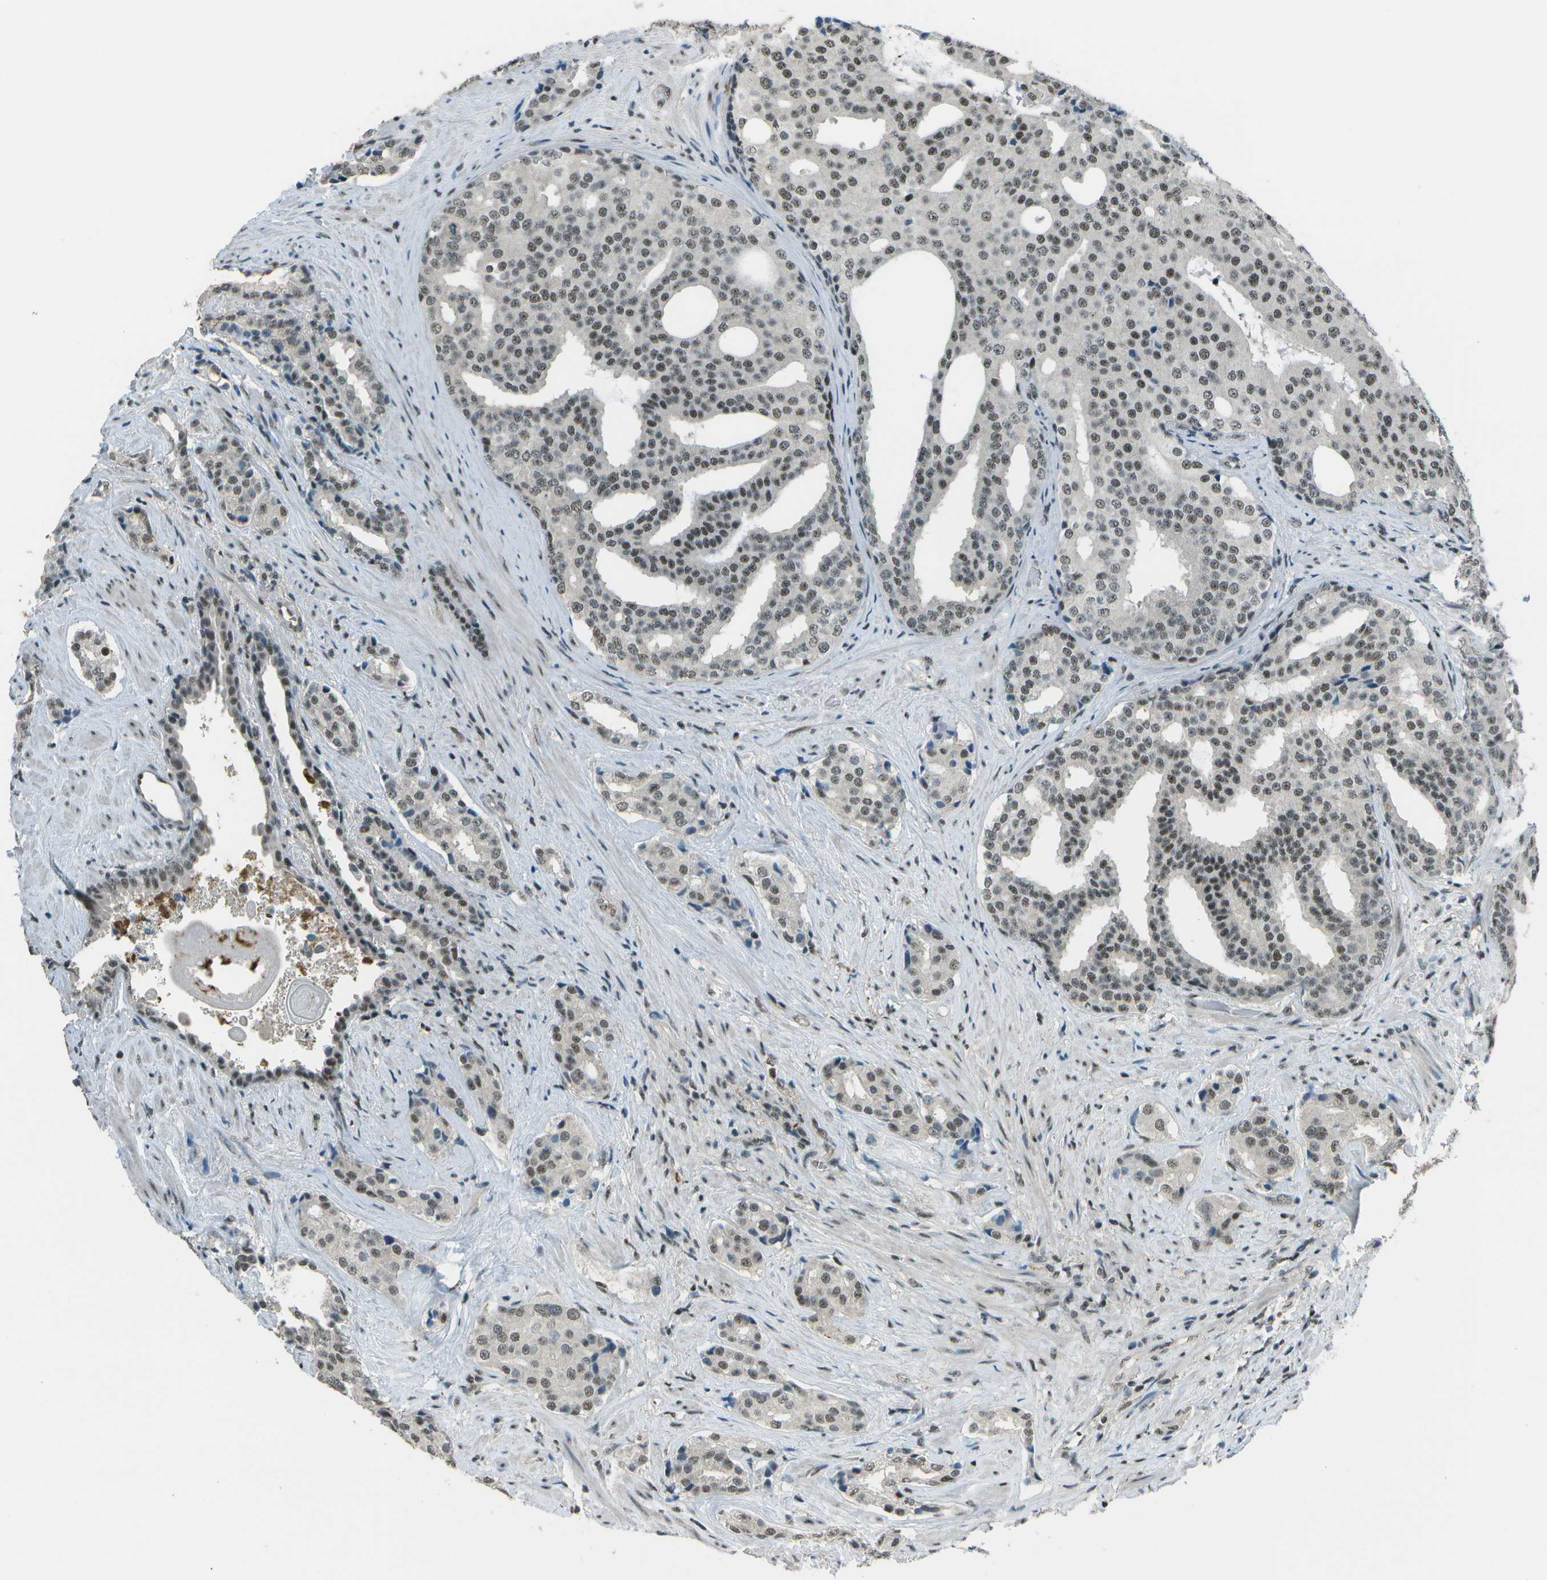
{"staining": {"intensity": "weak", "quantity": ">75%", "location": "nuclear"}, "tissue": "prostate cancer", "cell_type": "Tumor cells", "image_type": "cancer", "snomed": [{"axis": "morphology", "description": "Adenocarcinoma, High grade"}, {"axis": "topography", "description": "Prostate"}], "caption": "IHC histopathology image of human prostate adenocarcinoma (high-grade) stained for a protein (brown), which demonstrates low levels of weak nuclear staining in about >75% of tumor cells.", "gene": "DEPDC1", "patient": {"sex": "male", "age": 71}}